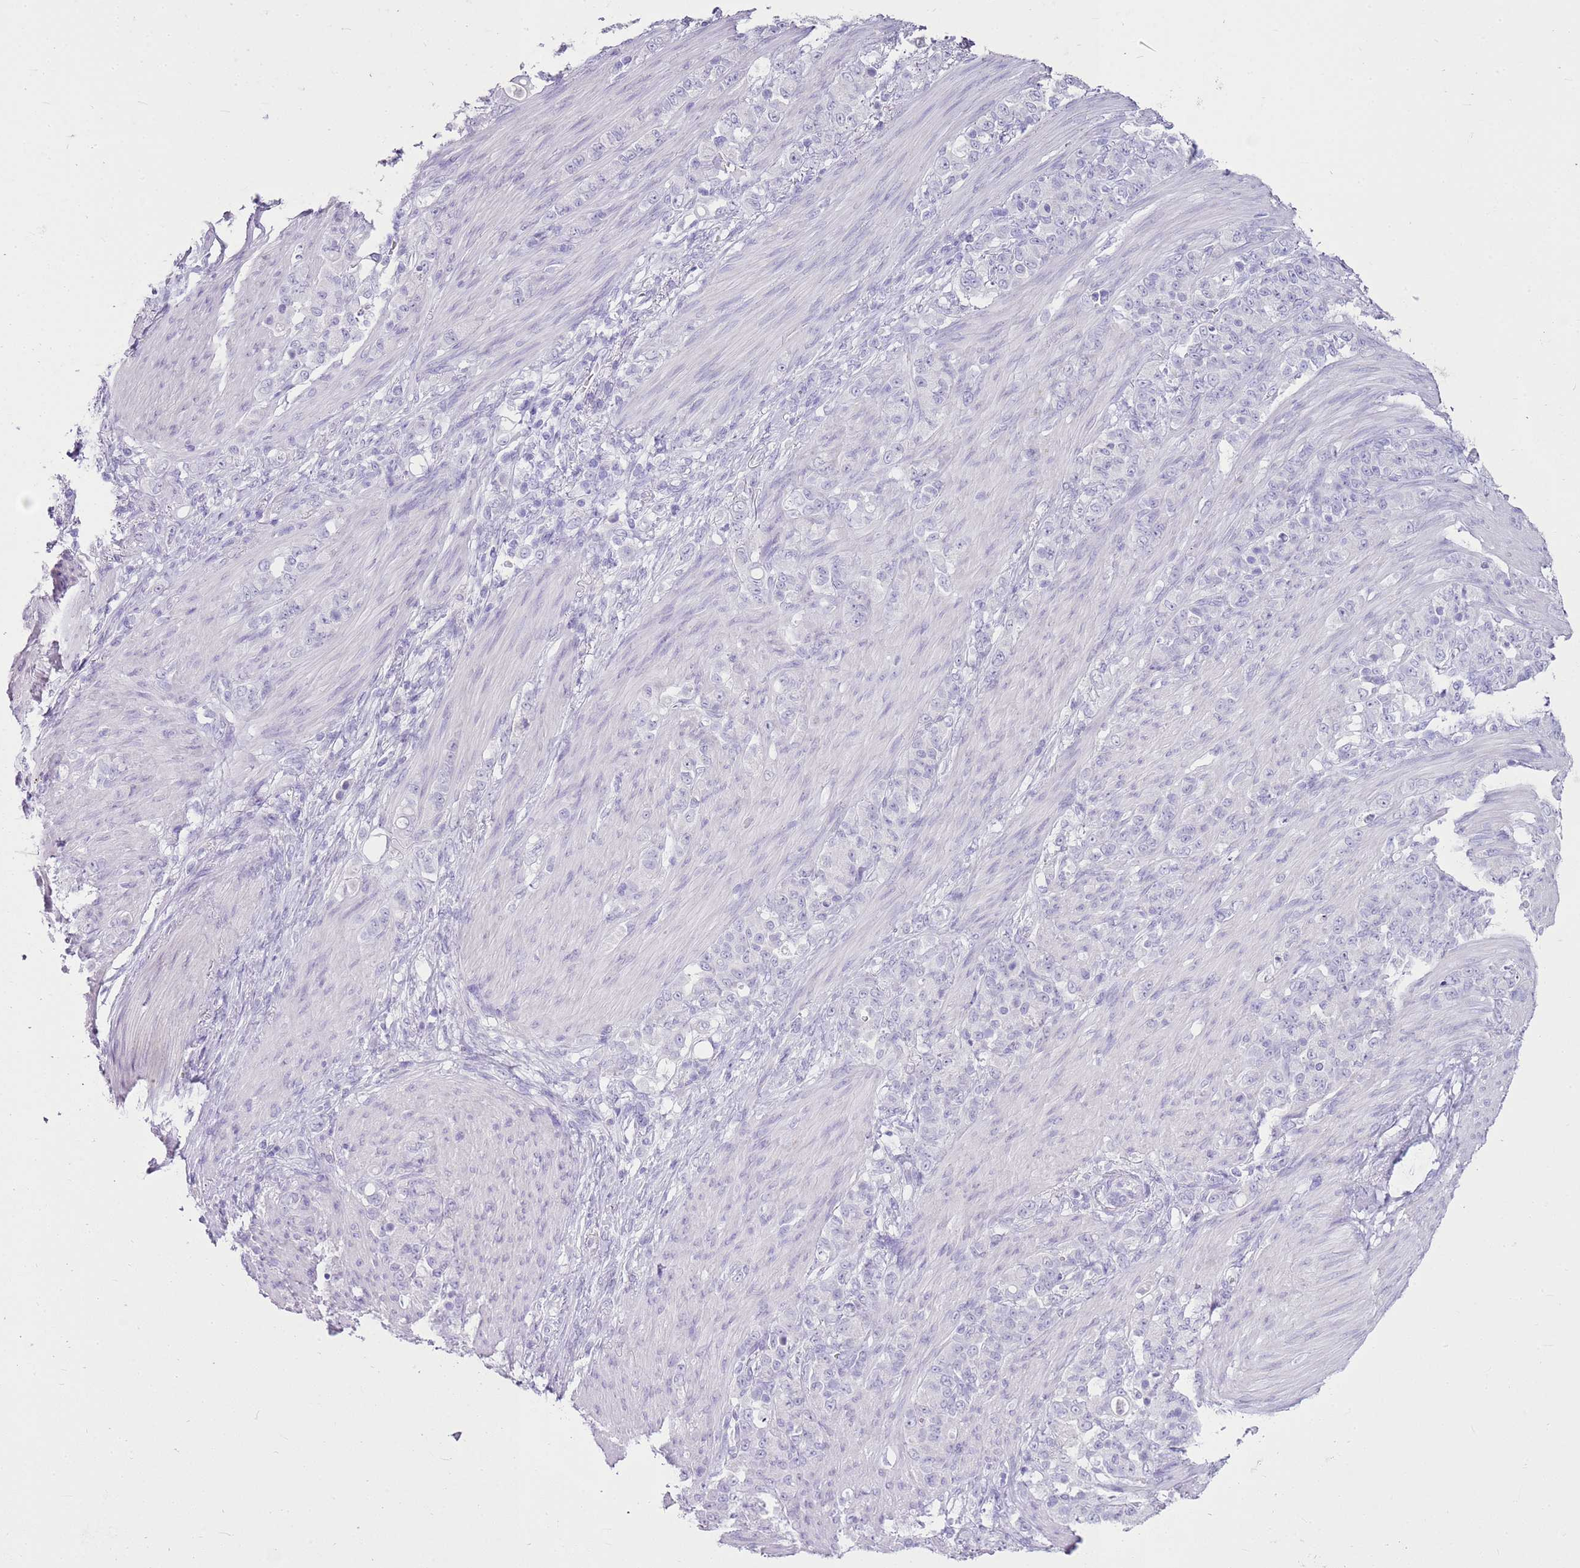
{"staining": {"intensity": "negative", "quantity": "none", "location": "none"}, "tissue": "stomach cancer", "cell_type": "Tumor cells", "image_type": "cancer", "snomed": [{"axis": "morphology", "description": "Adenocarcinoma, NOS"}, {"axis": "topography", "description": "Stomach"}], "caption": "DAB (3,3'-diaminobenzidine) immunohistochemical staining of human stomach cancer (adenocarcinoma) displays no significant staining in tumor cells.", "gene": "CA8", "patient": {"sex": "female", "age": 79}}